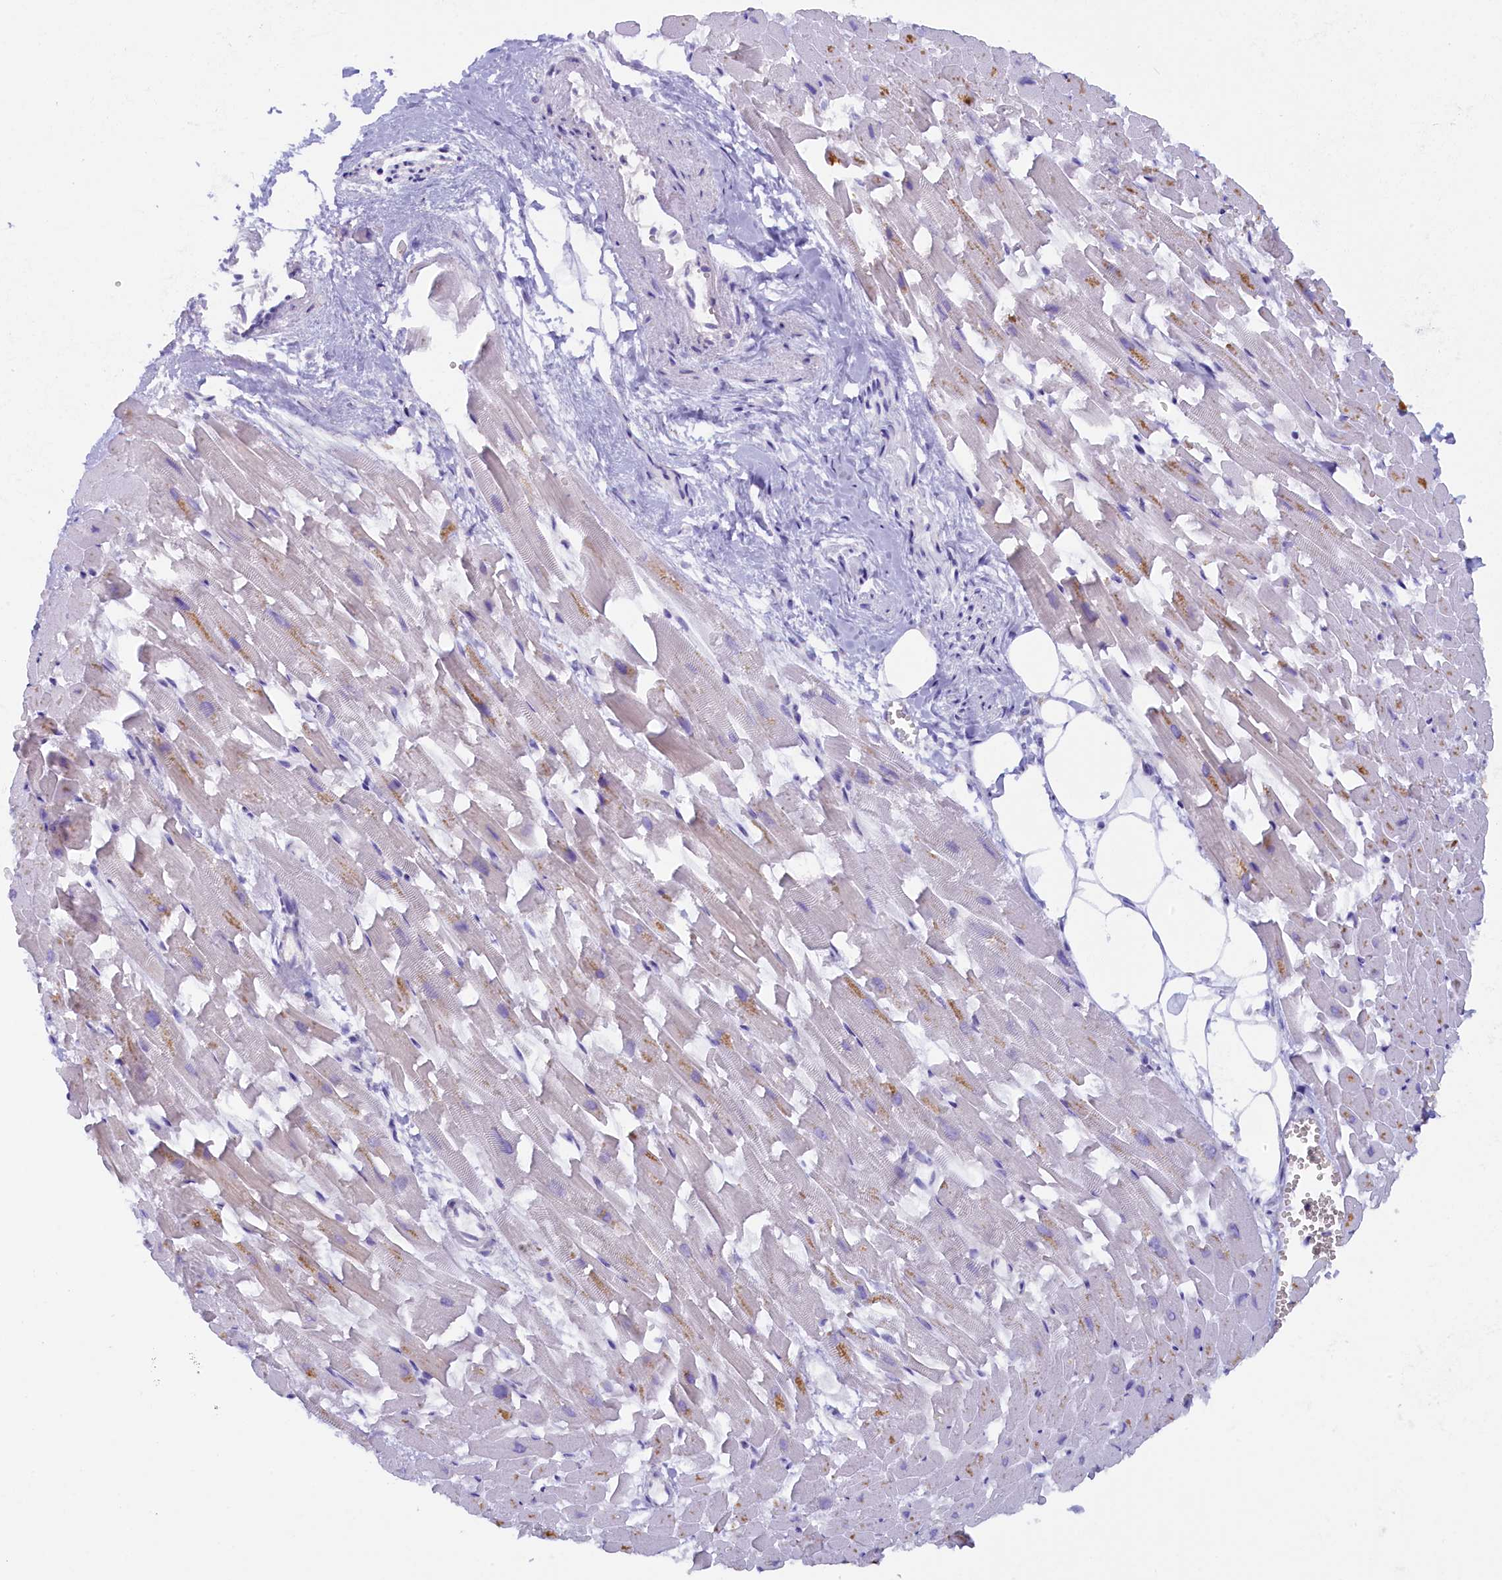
{"staining": {"intensity": "moderate", "quantity": "<25%", "location": "cytoplasmic/membranous"}, "tissue": "heart muscle", "cell_type": "Cardiomyocytes", "image_type": "normal", "snomed": [{"axis": "morphology", "description": "Normal tissue, NOS"}, {"axis": "topography", "description": "Heart"}], "caption": "Normal heart muscle reveals moderate cytoplasmic/membranous expression in approximately <25% of cardiomyocytes.", "gene": "ZSWIM4", "patient": {"sex": "female", "age": 64}}